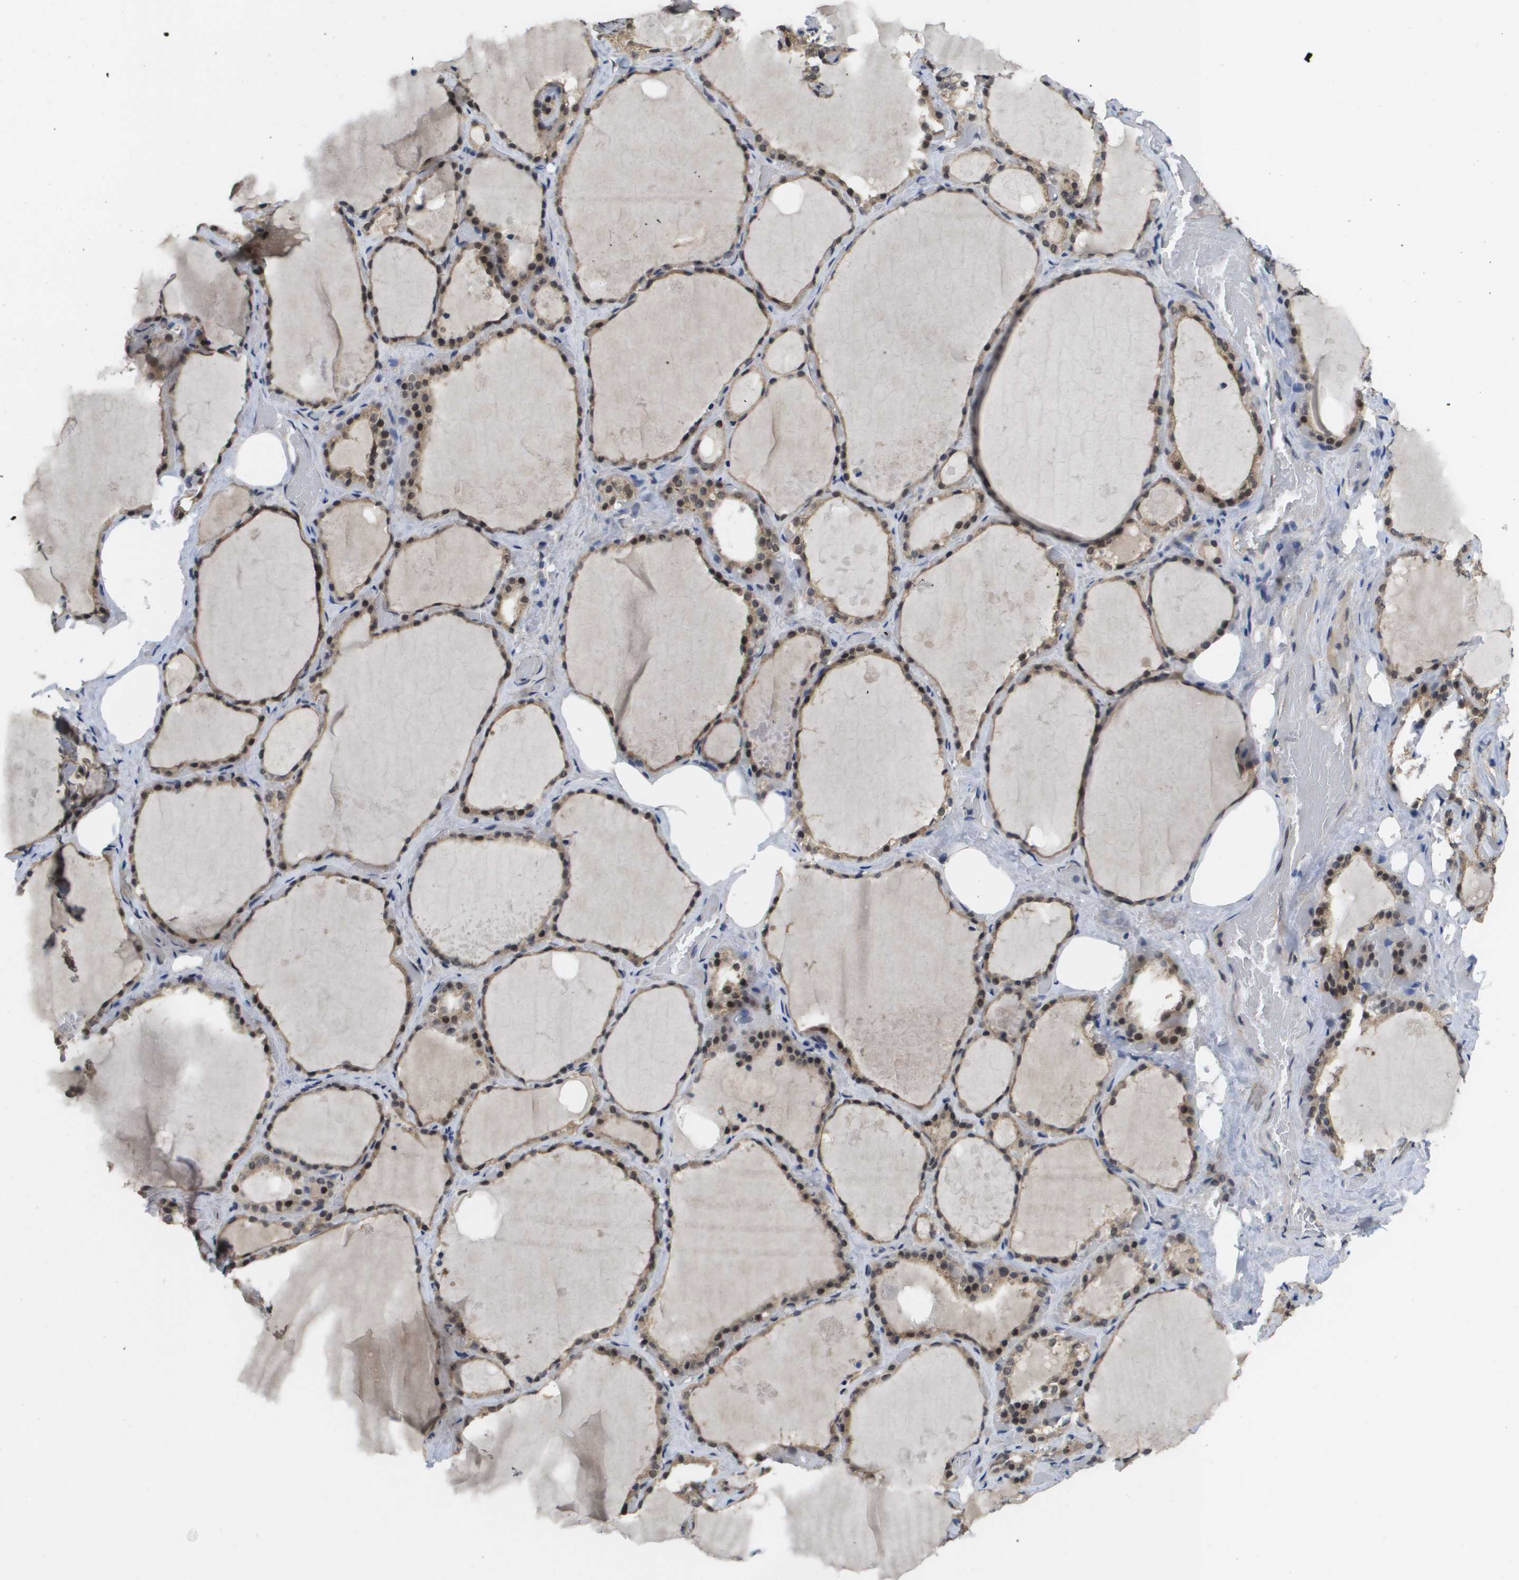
{"staining": {"intensity": "moderate", "quantity": ">75%", "location": "cytoplasmic/membranous,nuclear"}, "tissue": "thyroid gland", "cell_type": "Glandular cells", "image_type": "normal", "snomed": [{"axis": "morphology", "description": "Normal tissue, NOS"}, {"axis": "topography", "description": "Thyroid gland"}], "caption": "The micrograph shows staining of unremarkable thyroid gland, revealing moderate cytoplasmic/membranous,nuclear protein expression (brown color) within glandular cells. The protein of interest is stained brown, and the nuclei are stained in blue (DAB IHC with brightfield microscopy, high magnification).", "gene": "AMBRA1", "patient": {"sex": "male", "age": 61}}